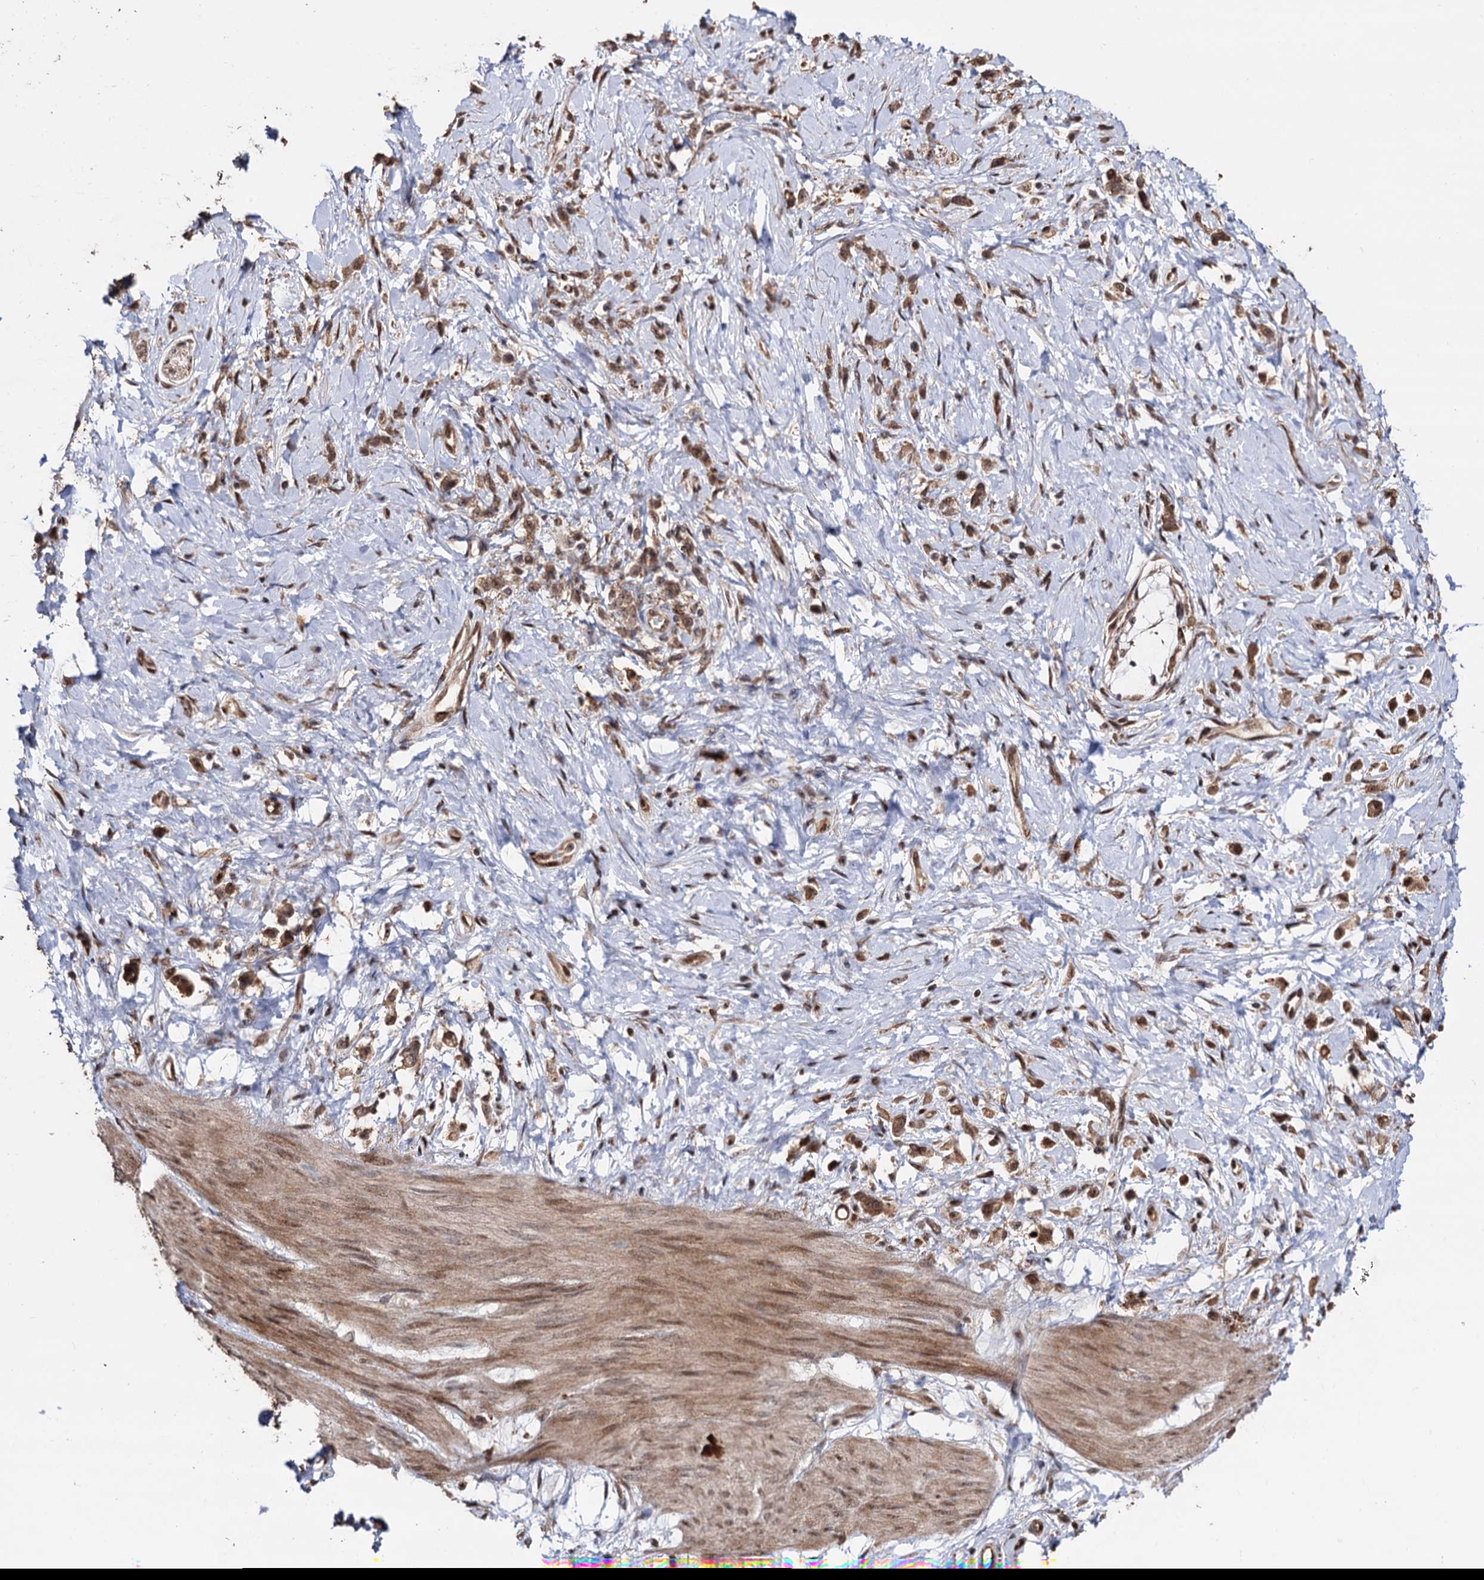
{"staining": {"intensity": "moderate", "quantity": ">75%", "location": "cytoplasmic/membranous,nuclear"}, "tissue": "stomach cancer", "cell_type": "Tumor cells", "image_type": "cancer", "snomed": [{"axis": "morphology", "description": "Adenocarcinoma, NOS"}, {"axis": "topography", "description": "Stomach"}], "caption": "Brown immunohistochemical staining in stomach cancer shows moderate cytoplasmic/membranous and nuclear positivity in approximately >75% of tumor cells.", "gene": "PIGB", "patient": {"sex": "female", "age": 60}}